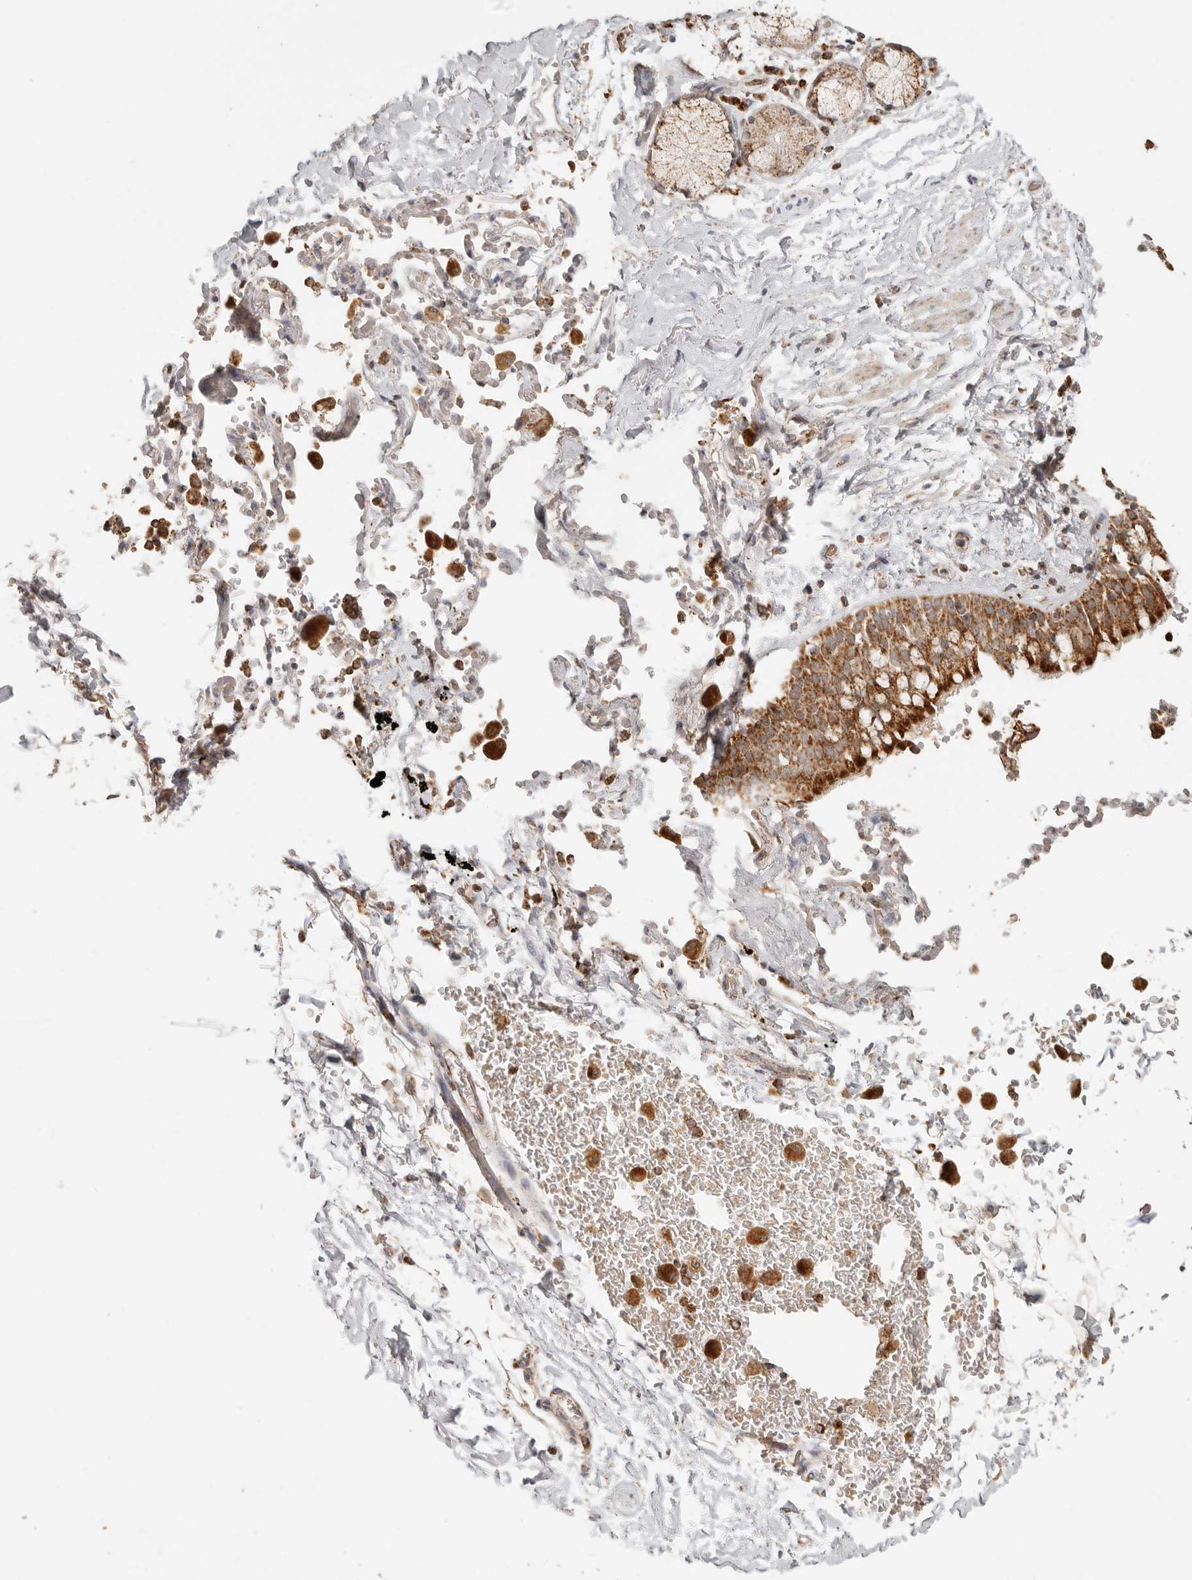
{"staining": {"intensity": "strong", "quantity": ">75%", "location": "cytoplasmic/membranous"}, "tissue": "bronchus", "cell_type": "Respiratory epithelial cells", "image_type": "normal", "snomed": [{"axis": "morphology", "description": "Normal tissue, NOS"}, {"axis": "morphology", "description": "Inflammation, NOS"}, {"axis": "topography", "description": "Cartilage tissue"}, {"axis": "topography", "description": "Bronchus"}, {"axis": "topography", "description": "Lung"}], "caption": "A brown stain shows strong cytoplasmic/membranous positivity of a protein in respiratory epithelial cells of normal bronchus. (DAB = brown stain, brightfield microscopy at high magnification).", "gene": "MRPL55", "patient": {"sex": "female", "age": 64}}